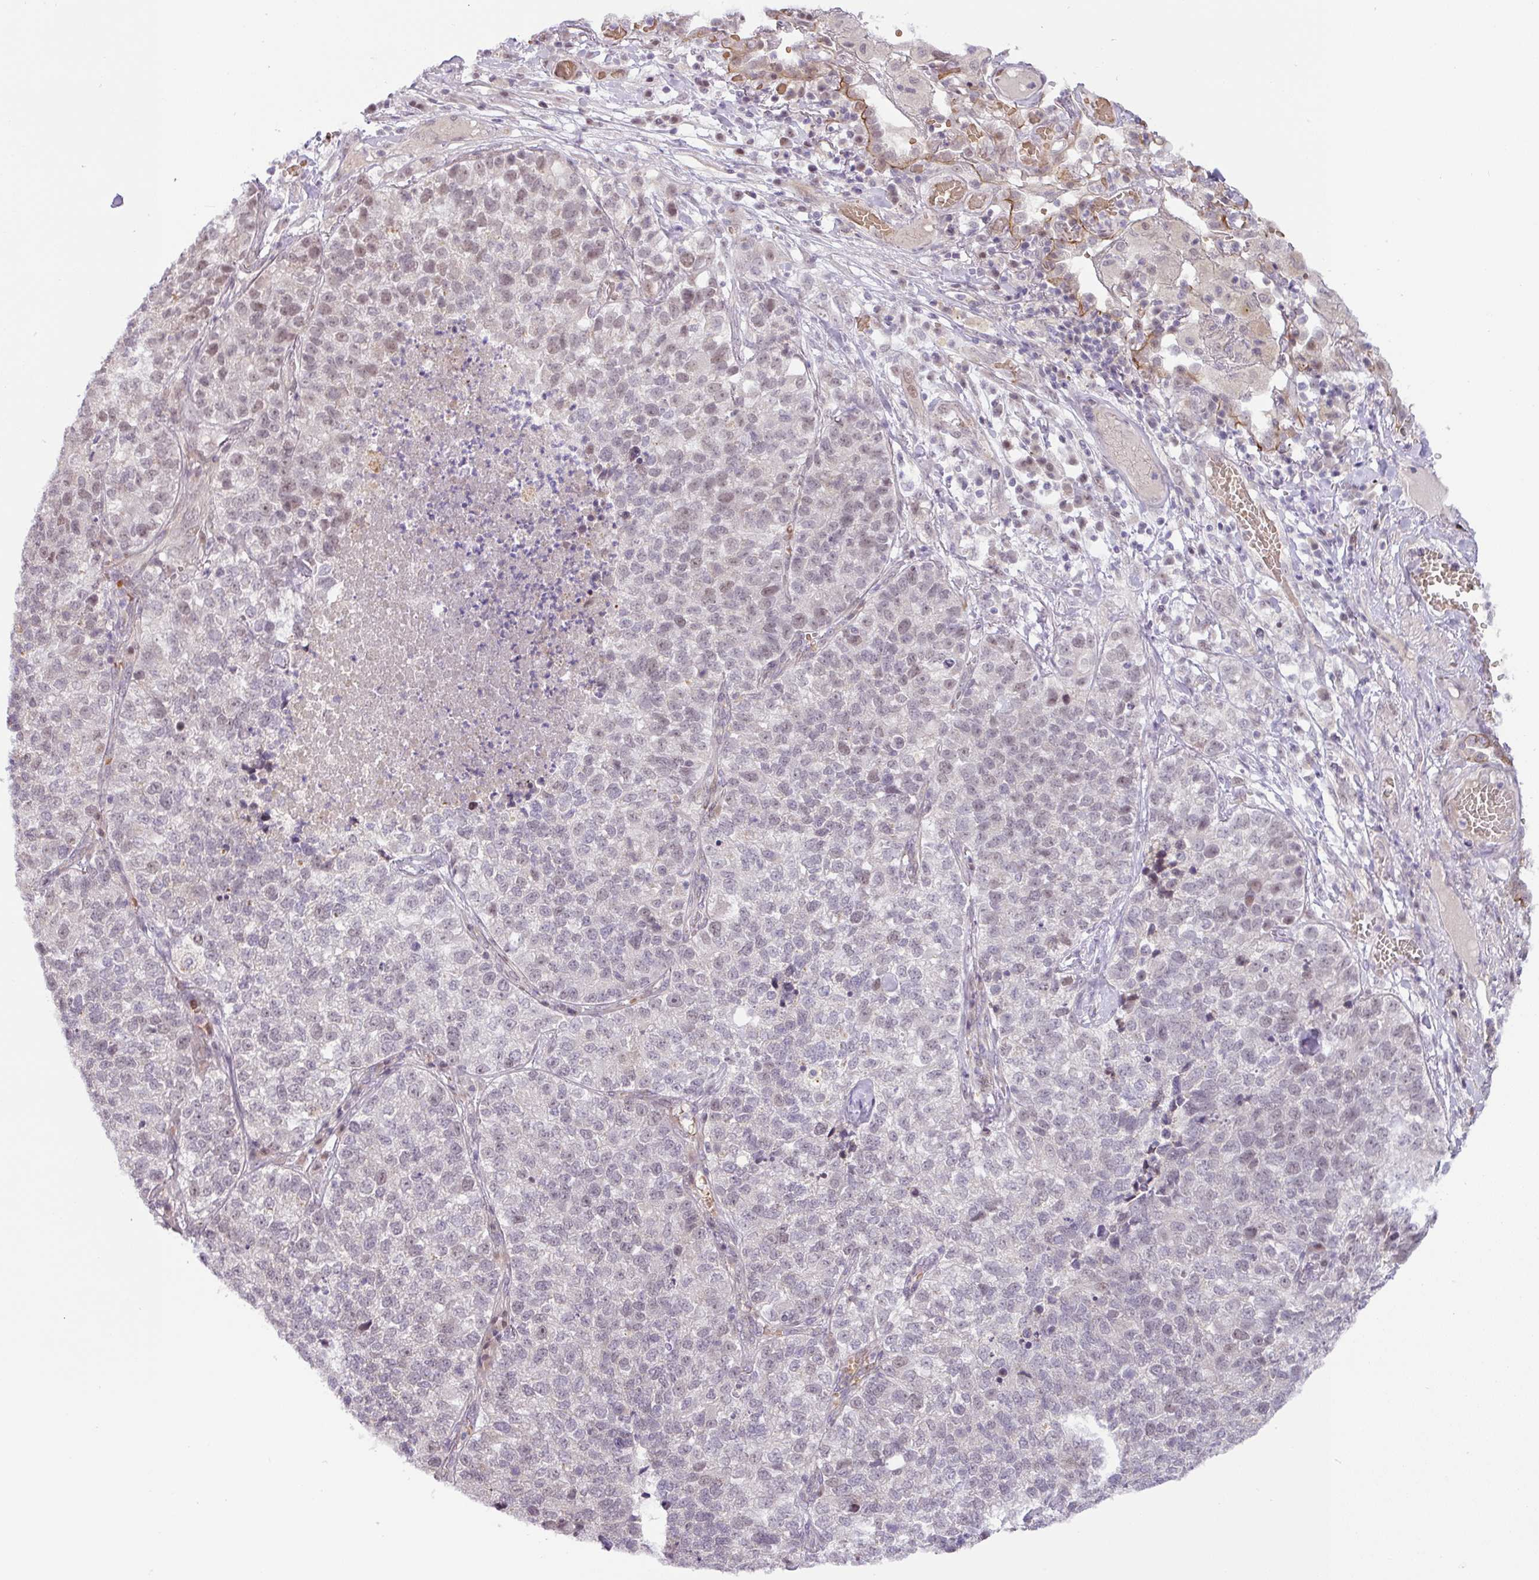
{"staining": {"intensity": "moderate", "quantity": "<25%", "location": "nuclear"}, "tissue": "lung cancer", "cell_type": "Tumor cells", "image_type": "cancer", "snomed": [{"axis": "morphology", "description": "Adenocarcinoma, NOS"}, {"axis": "topography", "description": "Lung"}], "caption": "Human lung cancer (adenocarcinoma) stained with a protein marker shows moderate staining in tumor cells.", "gene": "PARP2", "patient": {"sex": "male", "age": 49}}